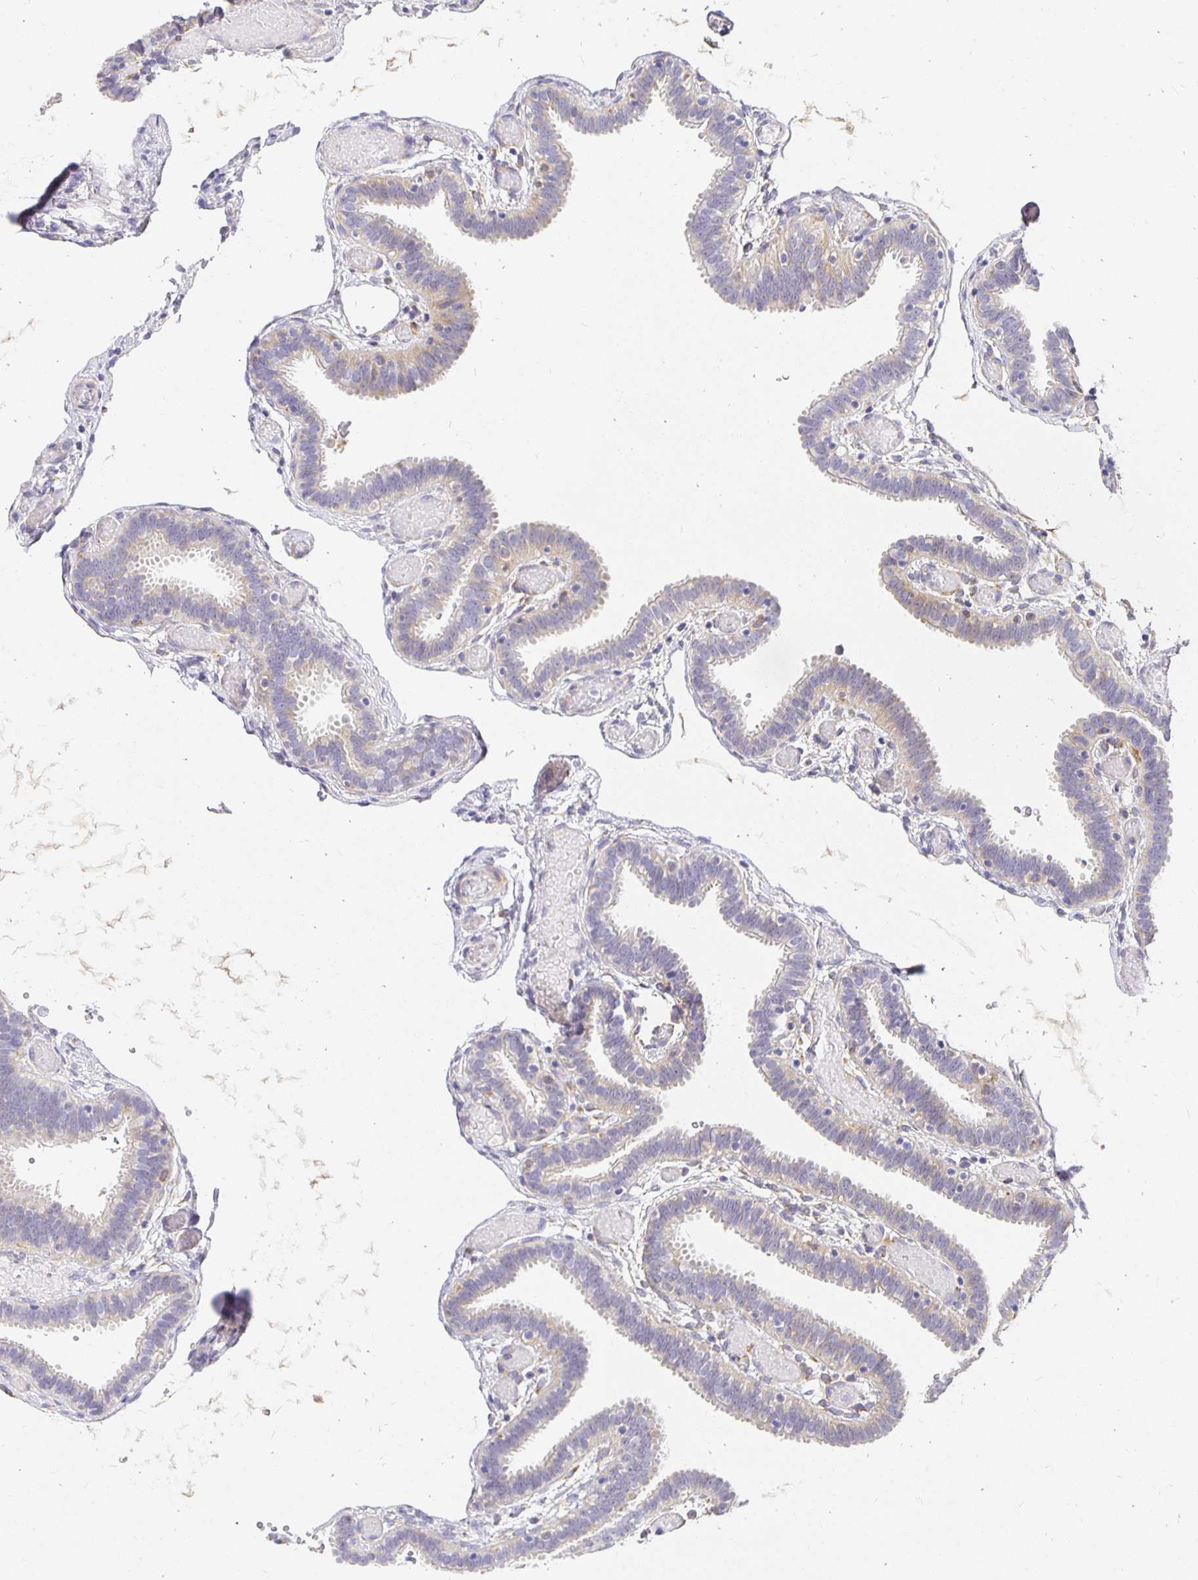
{"staining": {"intensity": "negative", "quantity": "none", "location": "none"}, "tissue": "fallopian tube", "cell_type": "Glandular cells", "image_type": "normal", "snomed": [{"axis": "morphology", "description": "Normal tissue, NOS"}, {"axis": "topography", "description": "Fallopian tube"}], "caption": "Fallopian tube stained for a protein using immunohistochemistry (IHC) displays no positivity glandular cells.", "gene": "PLOD1", "patient": {"sex": "female", "age": 37}}